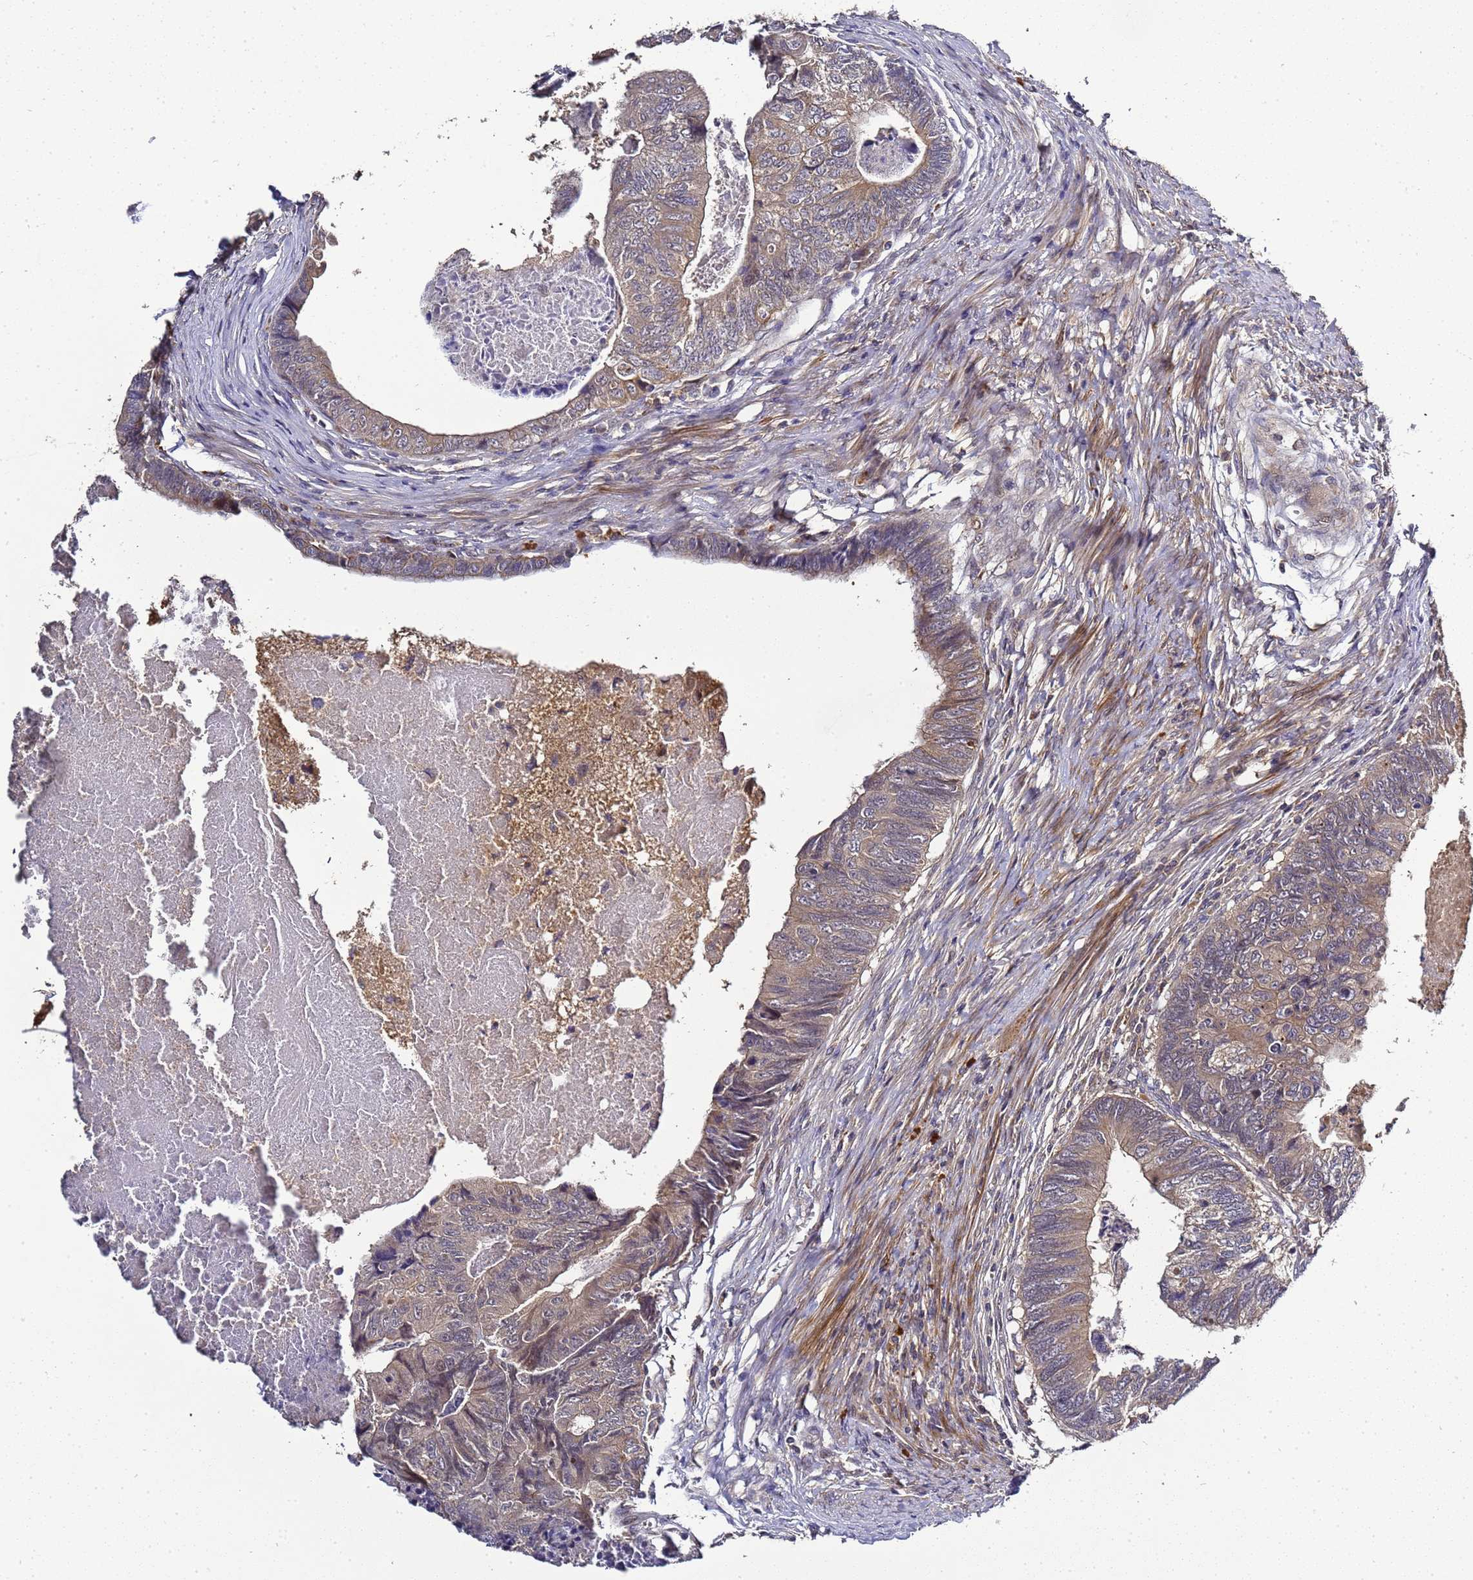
{"staining": {"intensity": "weak", "quantity": ">75%", "location": "cytoplasmic/membranous"}, "tissue": "colorectal cancer", "cell_type": "Tumor cells", "image_type": "cancer", "snomed": [{"axis": "morphology", "description": "Adenocarcinoma, NOS"}, {"axis": "topography", "description": "Colon"}], "caption": "An image of human adenocarcinoma (colorectal) stained for a protein demonstrates weak cytoplasmic/membranous brown staining in tumor cells.", "gene": "LGI4", "patient": {"sex": "female", "age": 67}}